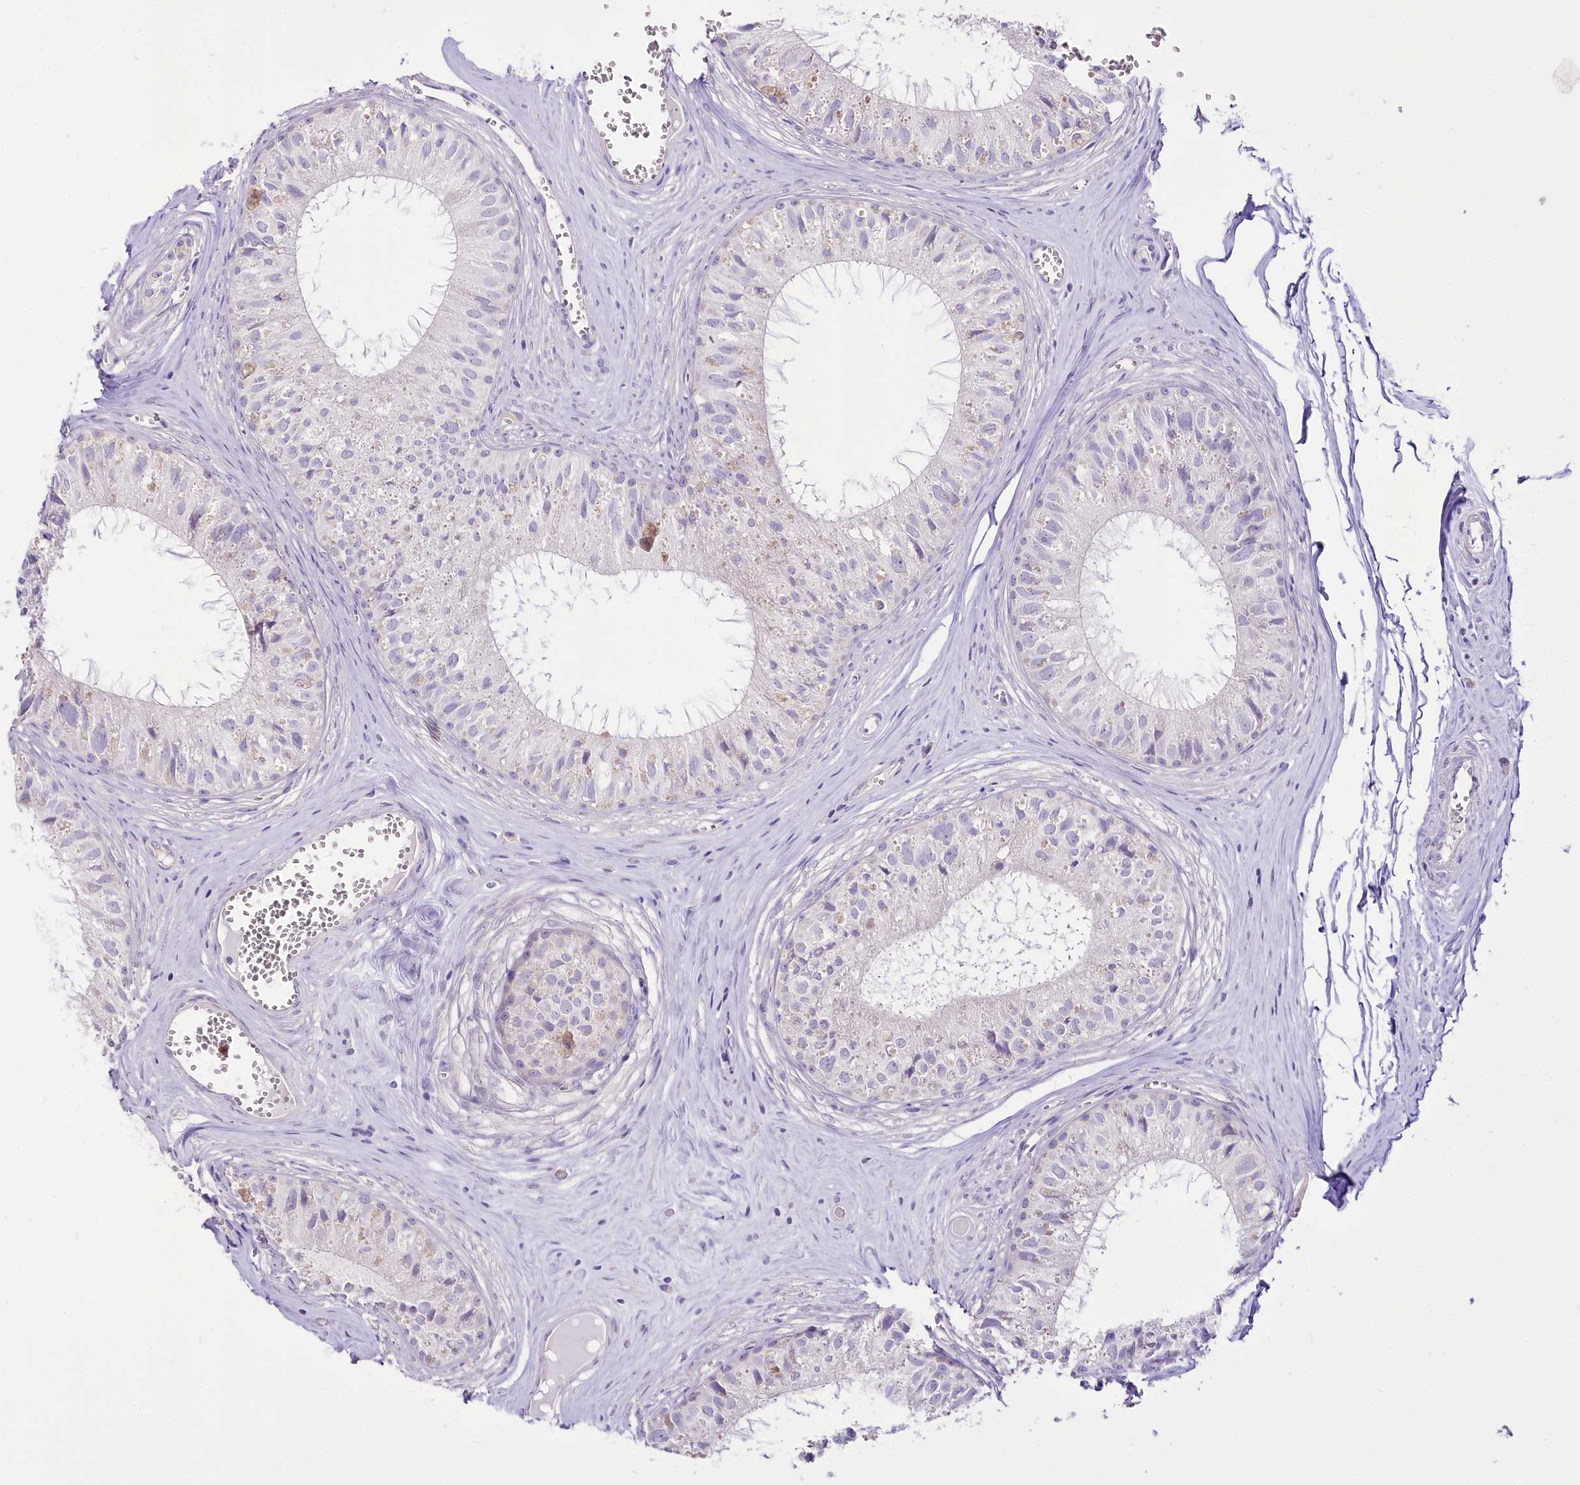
{"staining": {"intensity": "negative", "quantity": "none", "location": "none"}, "tissue": "epididymis", "cell_type": "Glandular cells", "image_type": "normal", "snomed": [{"axis": "morphology", "description": "Normal tissue, NOS"}, {"axis": "topography", "description": "Epididymis"}], "caption": "High magnification brightfield microscopy of normal epididymis stained with DAB (brown) and counterstained with hematoxylin (blue): glandular cells show no significant expression.", "gene": "DPYD", "patient": {"sex": "male", "age": 36}}